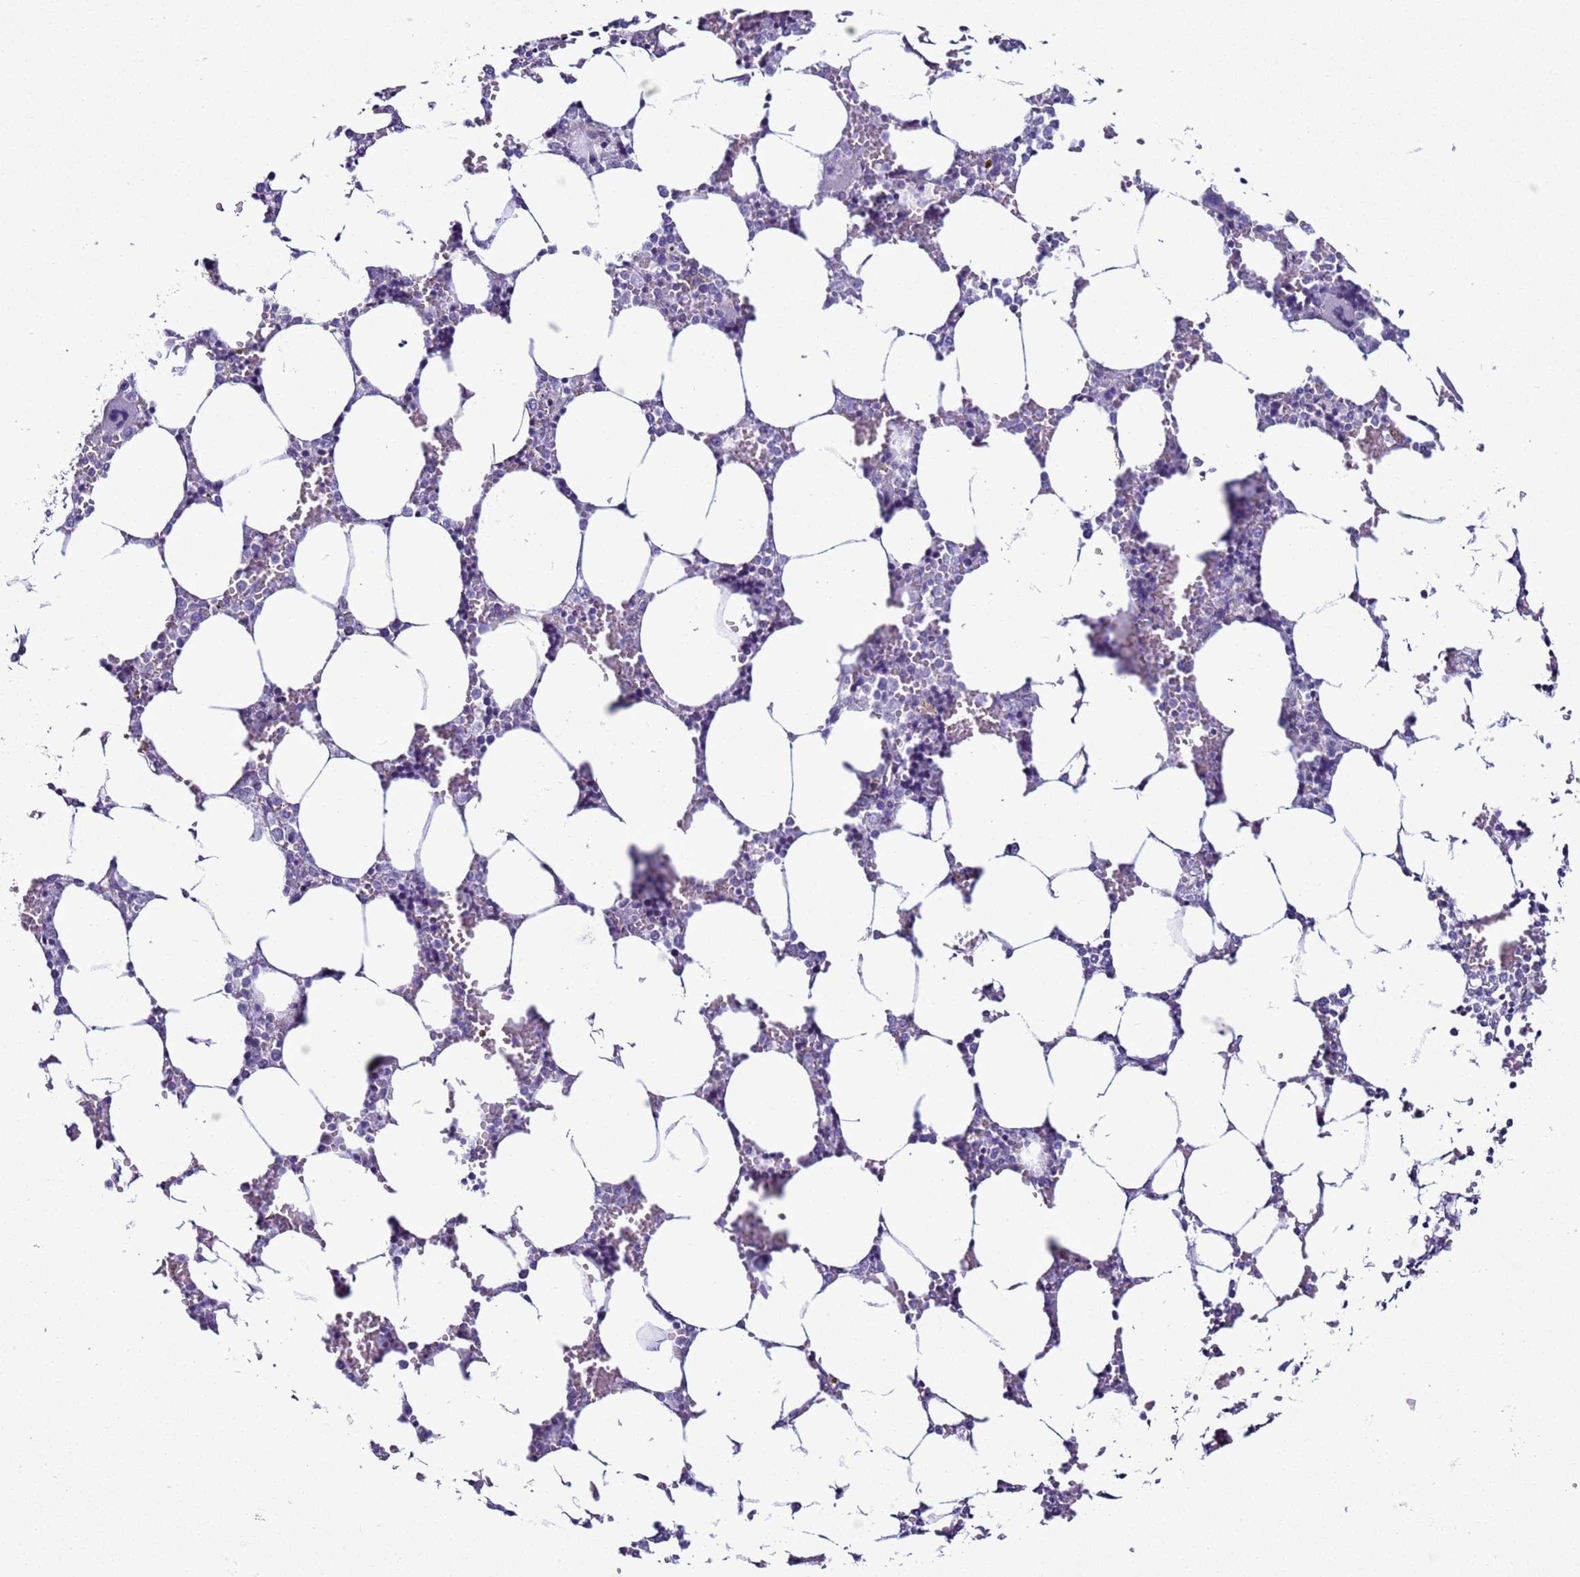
{"staining": {"intensity": "negative", "quantity": "none", "location": "none"}, "tissue": "bone marrow", "cell_type": "Hematopoietic cells", "image_type": "normal", "snomed": [{"axis": "morphology", "description": "Normal tissue, NOS"}, {"axis": "topography", "description": "Bone marrow"}], "caption": "Immunohistochemistry (IHC) of benign human bone marrow exhibits no positivity in hematopoietic cells.", "gene": "LRRC10B", "patient": {"sex": "male", "age": 64}}